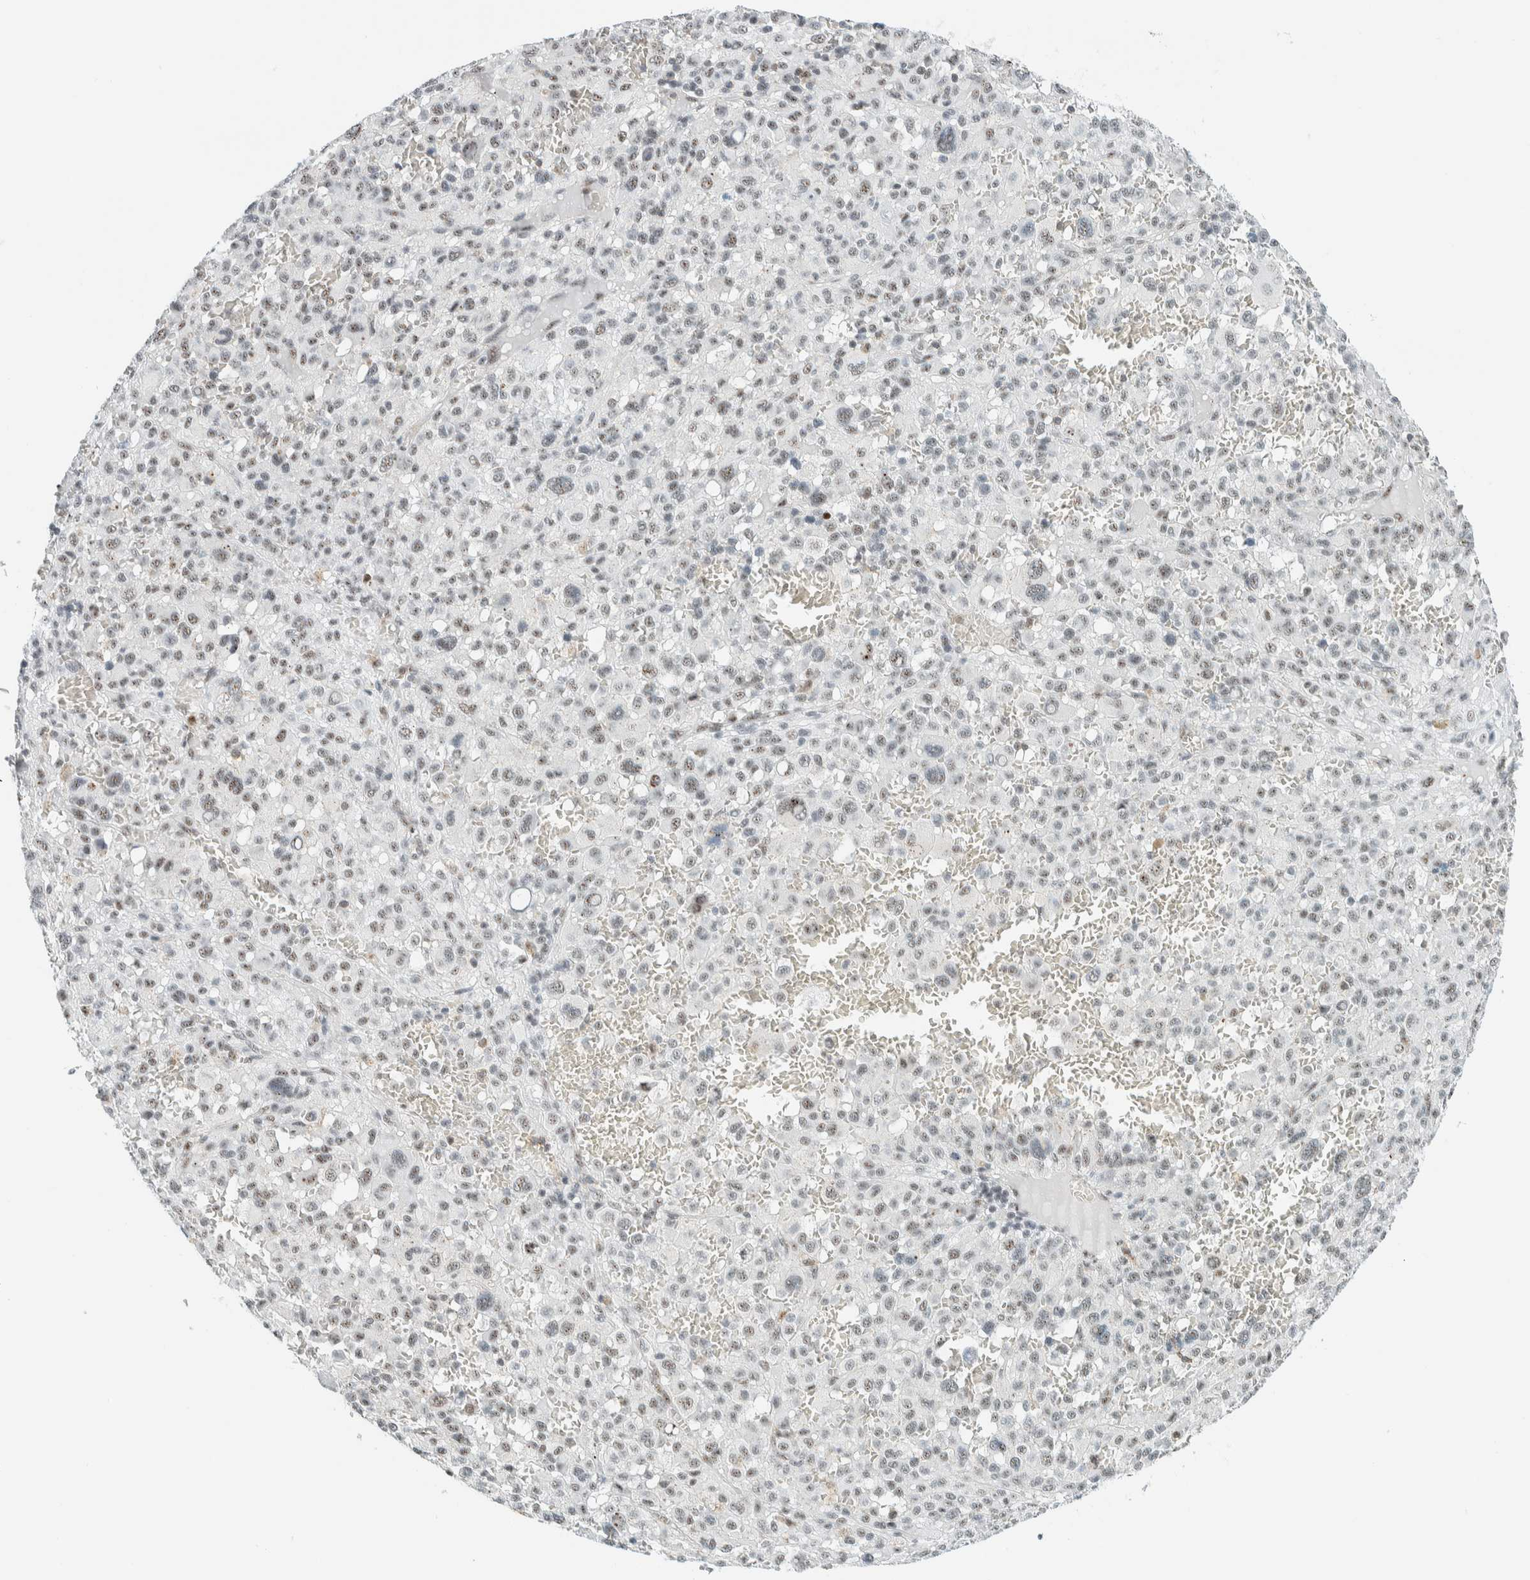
{"staining": {"intensity": "weak", "quantity": "<25%", "location": "nuclear"}, "tissue": "melanoma", "cell_type": "Tumor cells", "image_type": "cancer", "snomed": [{"axis": "morphology", "description": "Malignant melanoma, Metastatic site"}, {"axis": "topography", "description": "Skin"}], "caption": "IHC histopathology image of neoplastic tissue: malignant melanoma (metastatic site) stained with DAB (3,3'-diaminobenzidine) displays no significant protein staining in tumor cells. The staining is performed using DAB (3,3'-diaminobenzidine) brown chromogen with nuclei counter-stained in using hematoxylin.", "gene": "CYSRT1", "patient": {"sex": "female", "age": 74}}